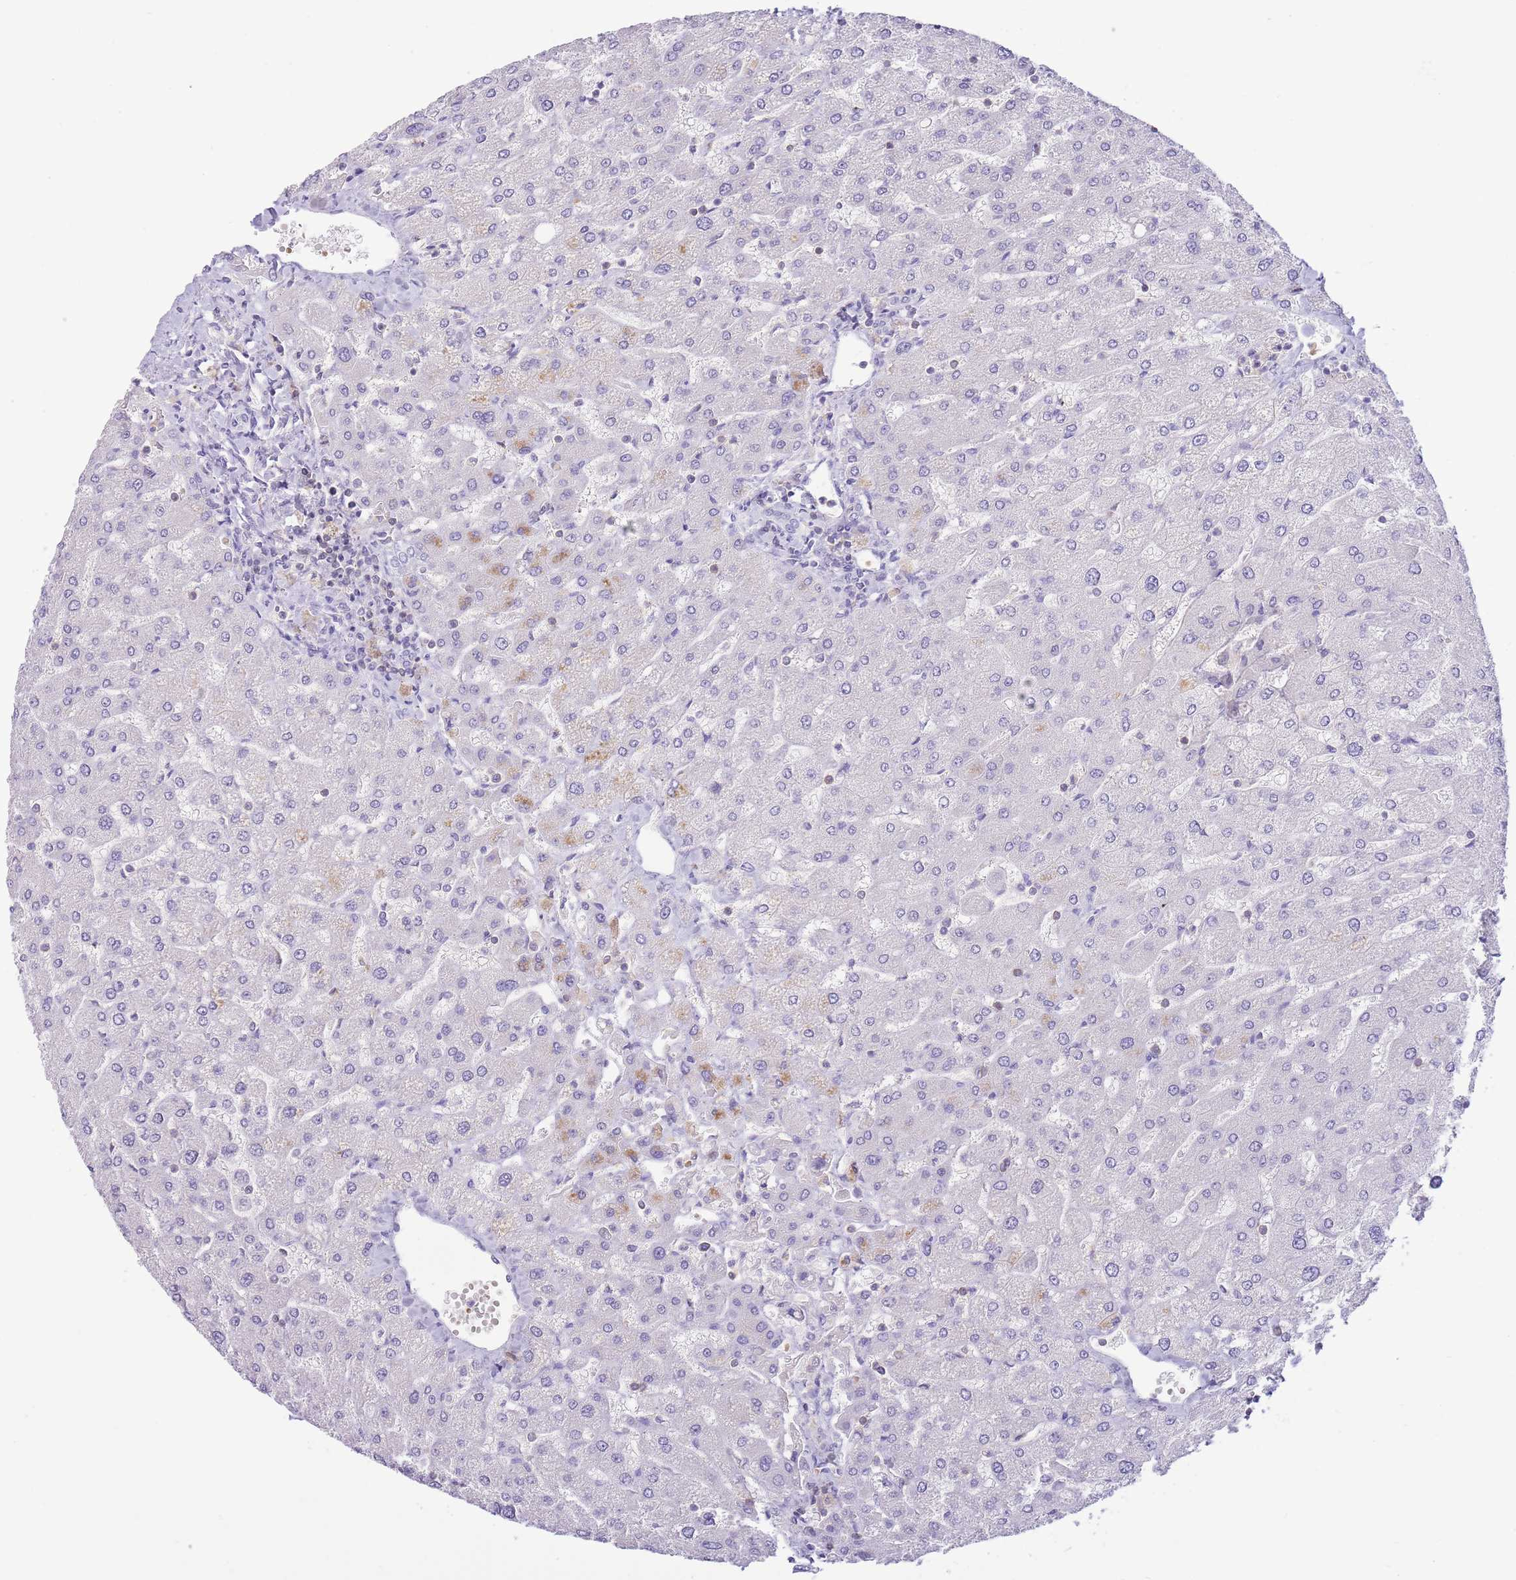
{"staining": {"intensity": "negative", "quantity": "none", "location": "none"}, "tissue": "liver", "cell_type": "Cholangiocytes", "image_type": "normal", "snomed": [{"axis": "morphology", "description": "Normal tissue, NOS"}, {"axis": "topography", "description": "Liver"}], "caption": "Human liver stained for a protein using immunohistochemistry exhibits no staining in cholangiocytes.", "gene": "OR4Q3", "patient": {"sex": "male", "age": 55}}